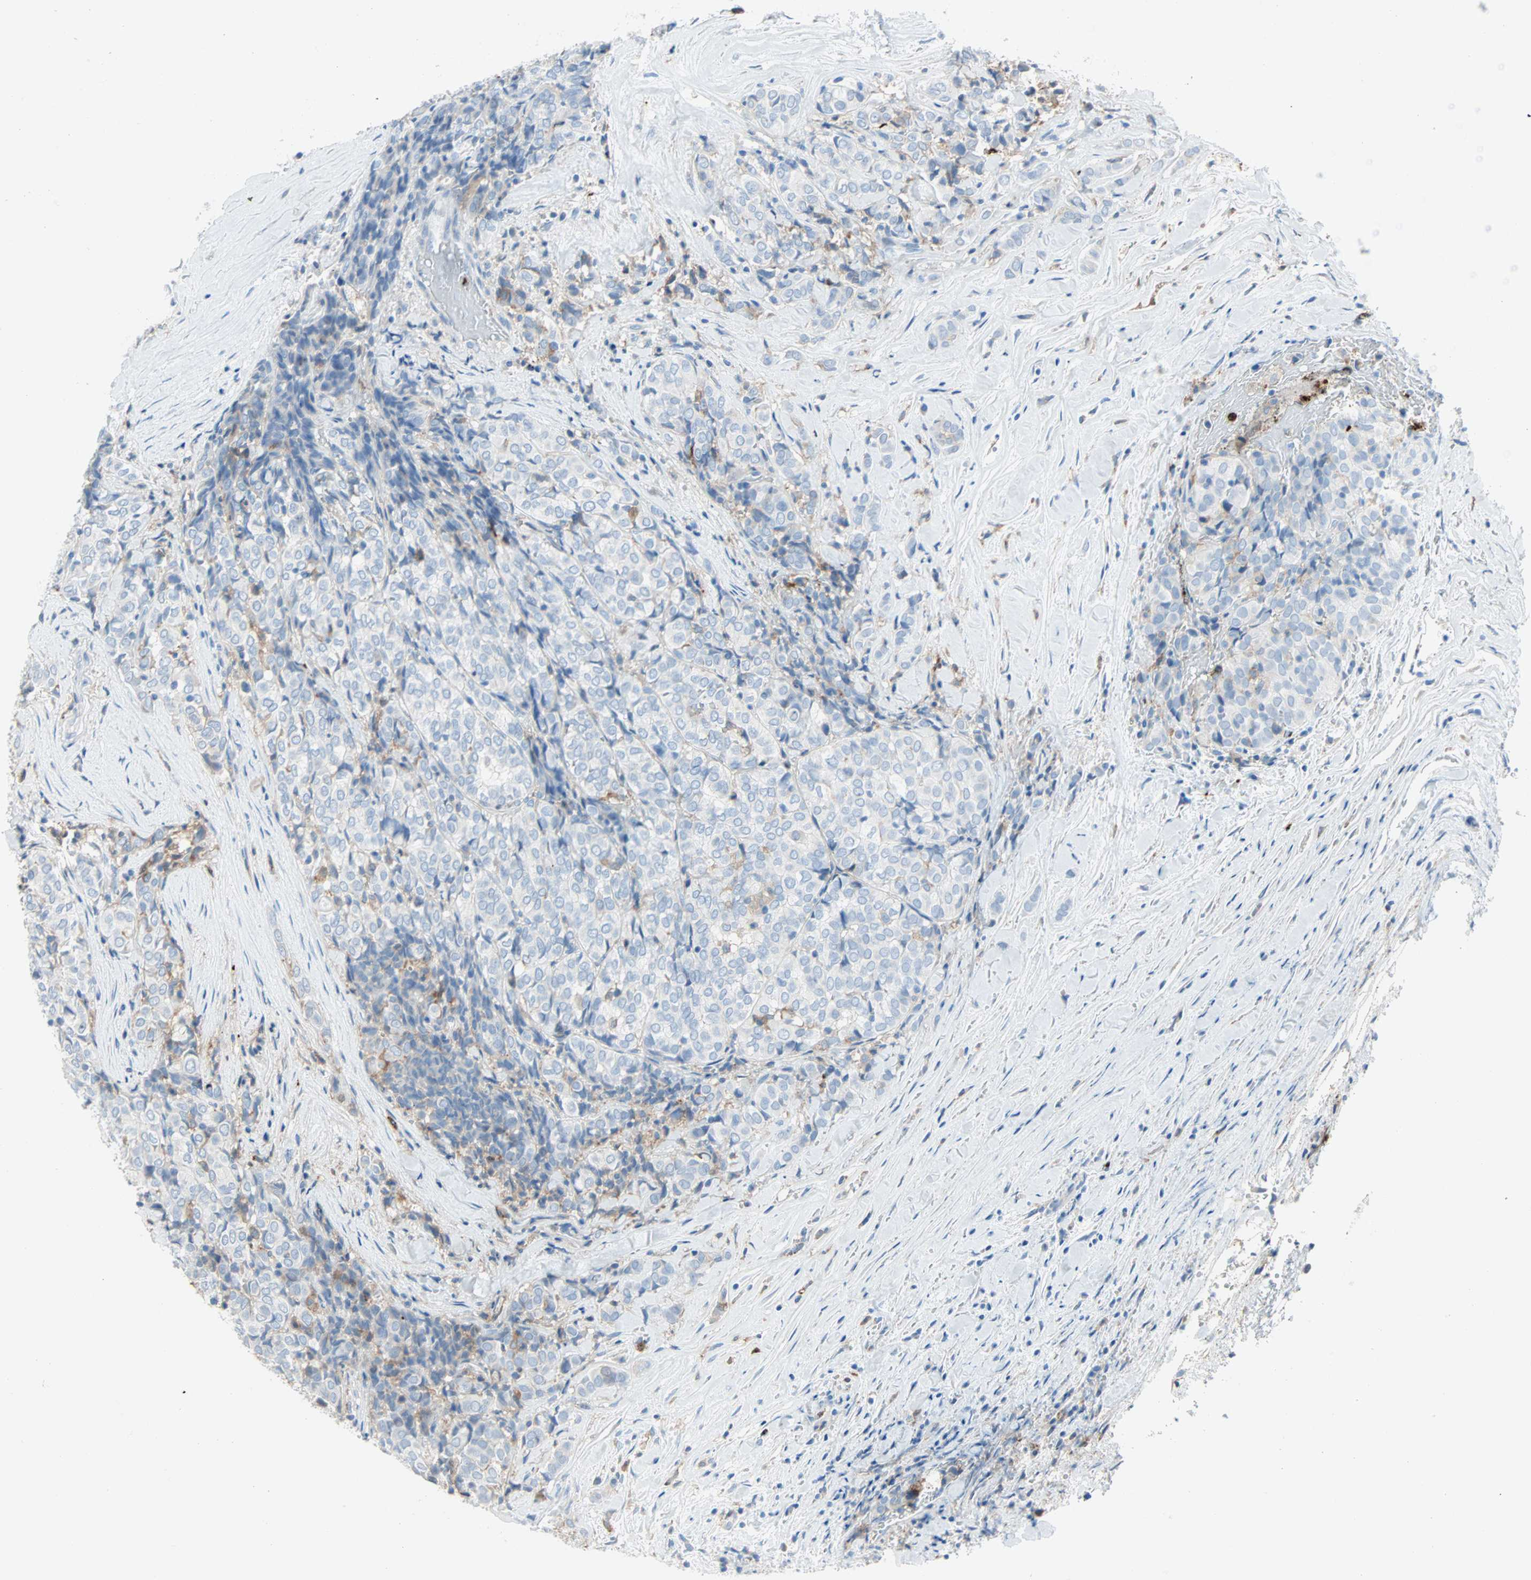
{"staining": {"intensity": "negative", "quantity": "none", "location": "none"}, "tissue": "thyroid cancer", "cell_type": "Tumor cells", "image_type": "cancer", "snomed": [{"axis": "morphology", "description": "Normal tissue, NOS"}, {"axis": "morphology", "description": "Papillary adenocarcinoma, NOS"}, {"axis": "topography", "description": "Thyroid gland"}], "caption": "Tumor cells are negative for brown protein staining in thyroid papillary adenocarcinoma.", "gene": "CLEC4A", "patient": {"sex": "female", "age": 30}}